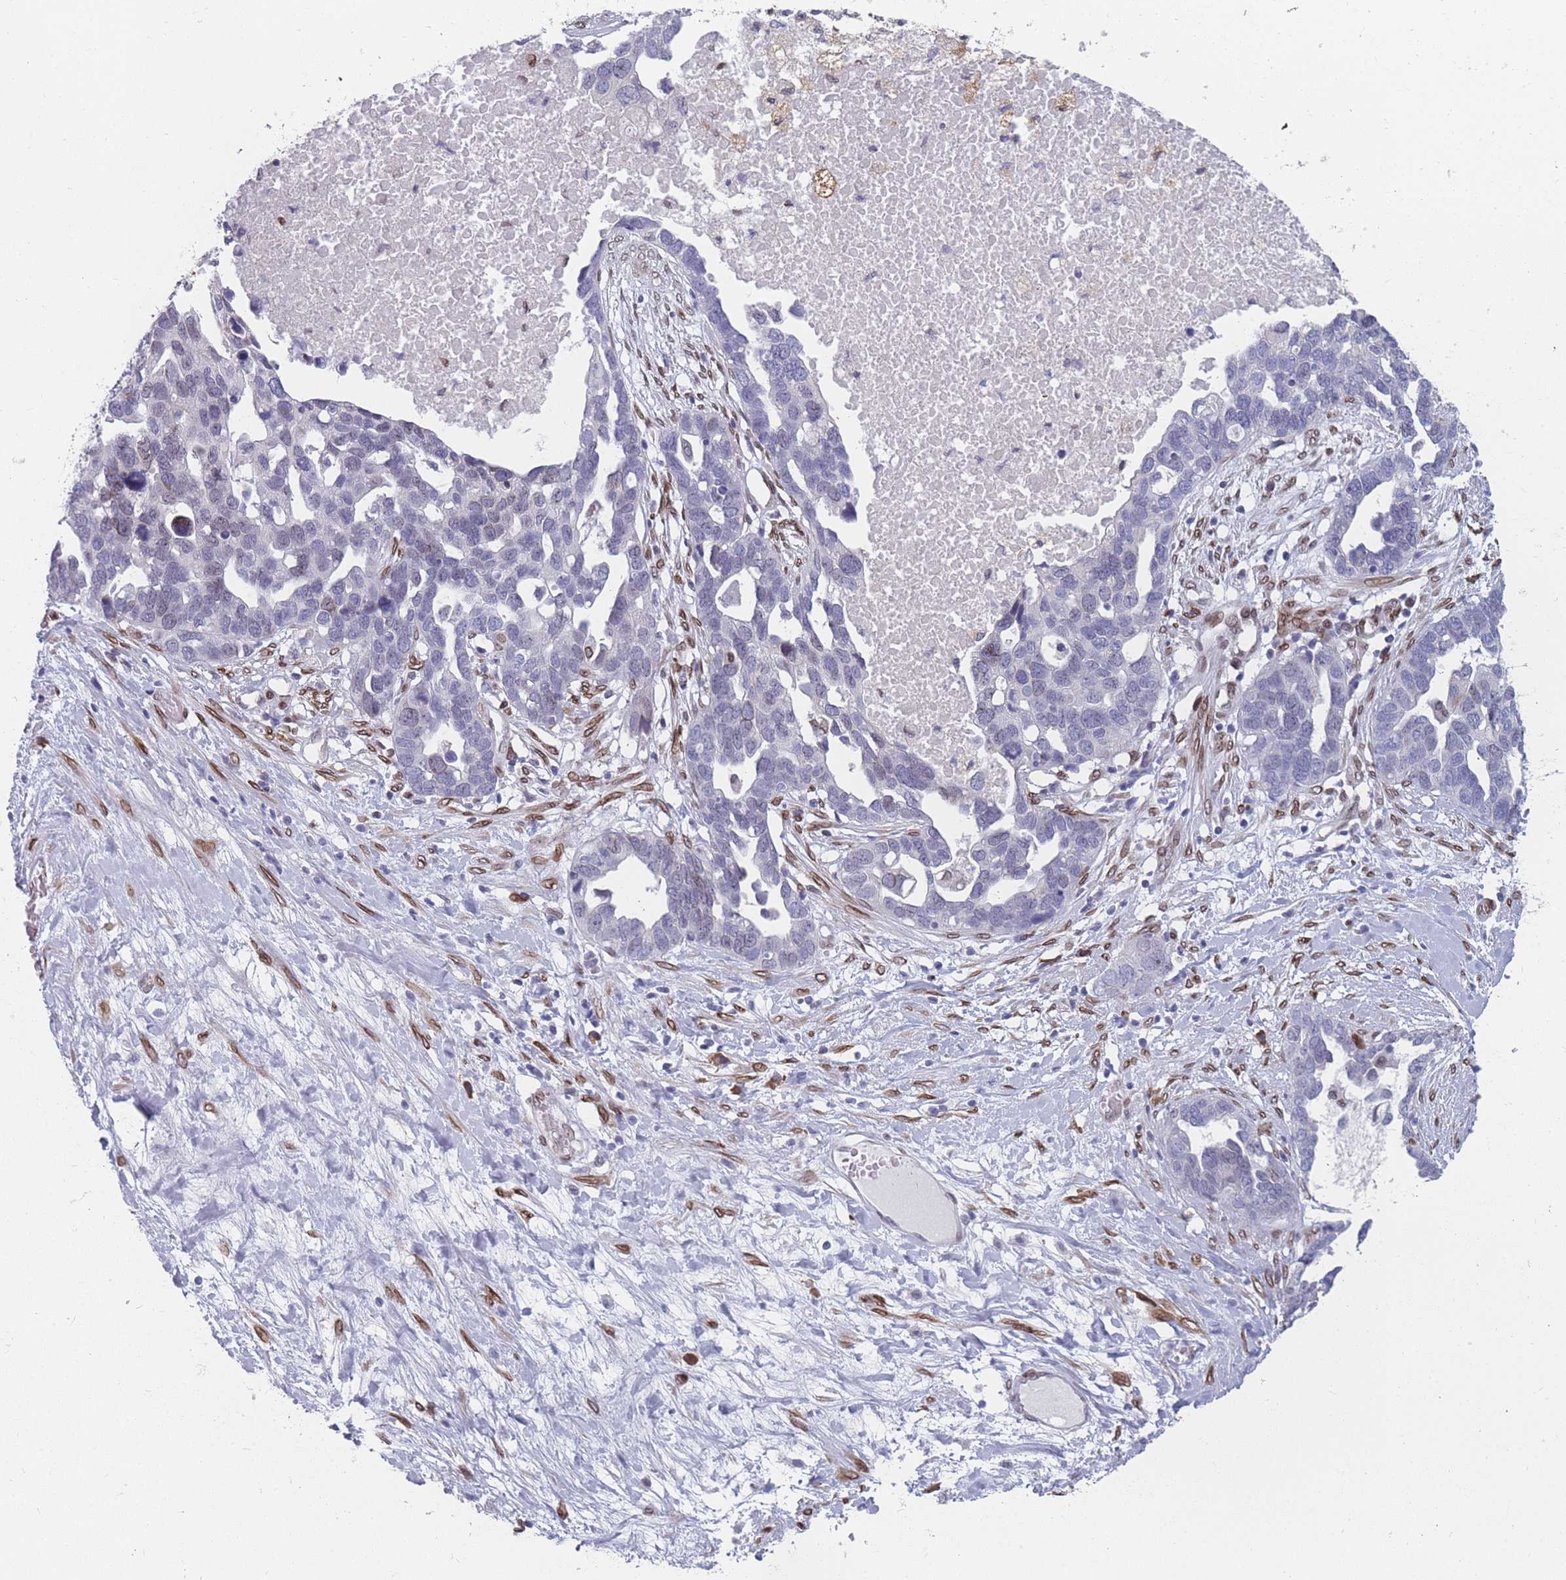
{"staining": {"intensity": "negative", "quantity": "none", "location": "none"}, "tissue": "ovarian cancer", "cell_type": "Tumor cells", "image_type": "cancer", "snomed": [{"axis": "morphology", "description": "Cystadenocarcinoma, serous, NOS"}, {"axis": "topography", "description": "Ovary"}], "caption": "Histopathology image shows no significant protein expression in tumor cells of serous cystadenocarcinoma (ovarian).", "gene": "ZBTB1", "patient": {"sex": "female", "age": 54}}